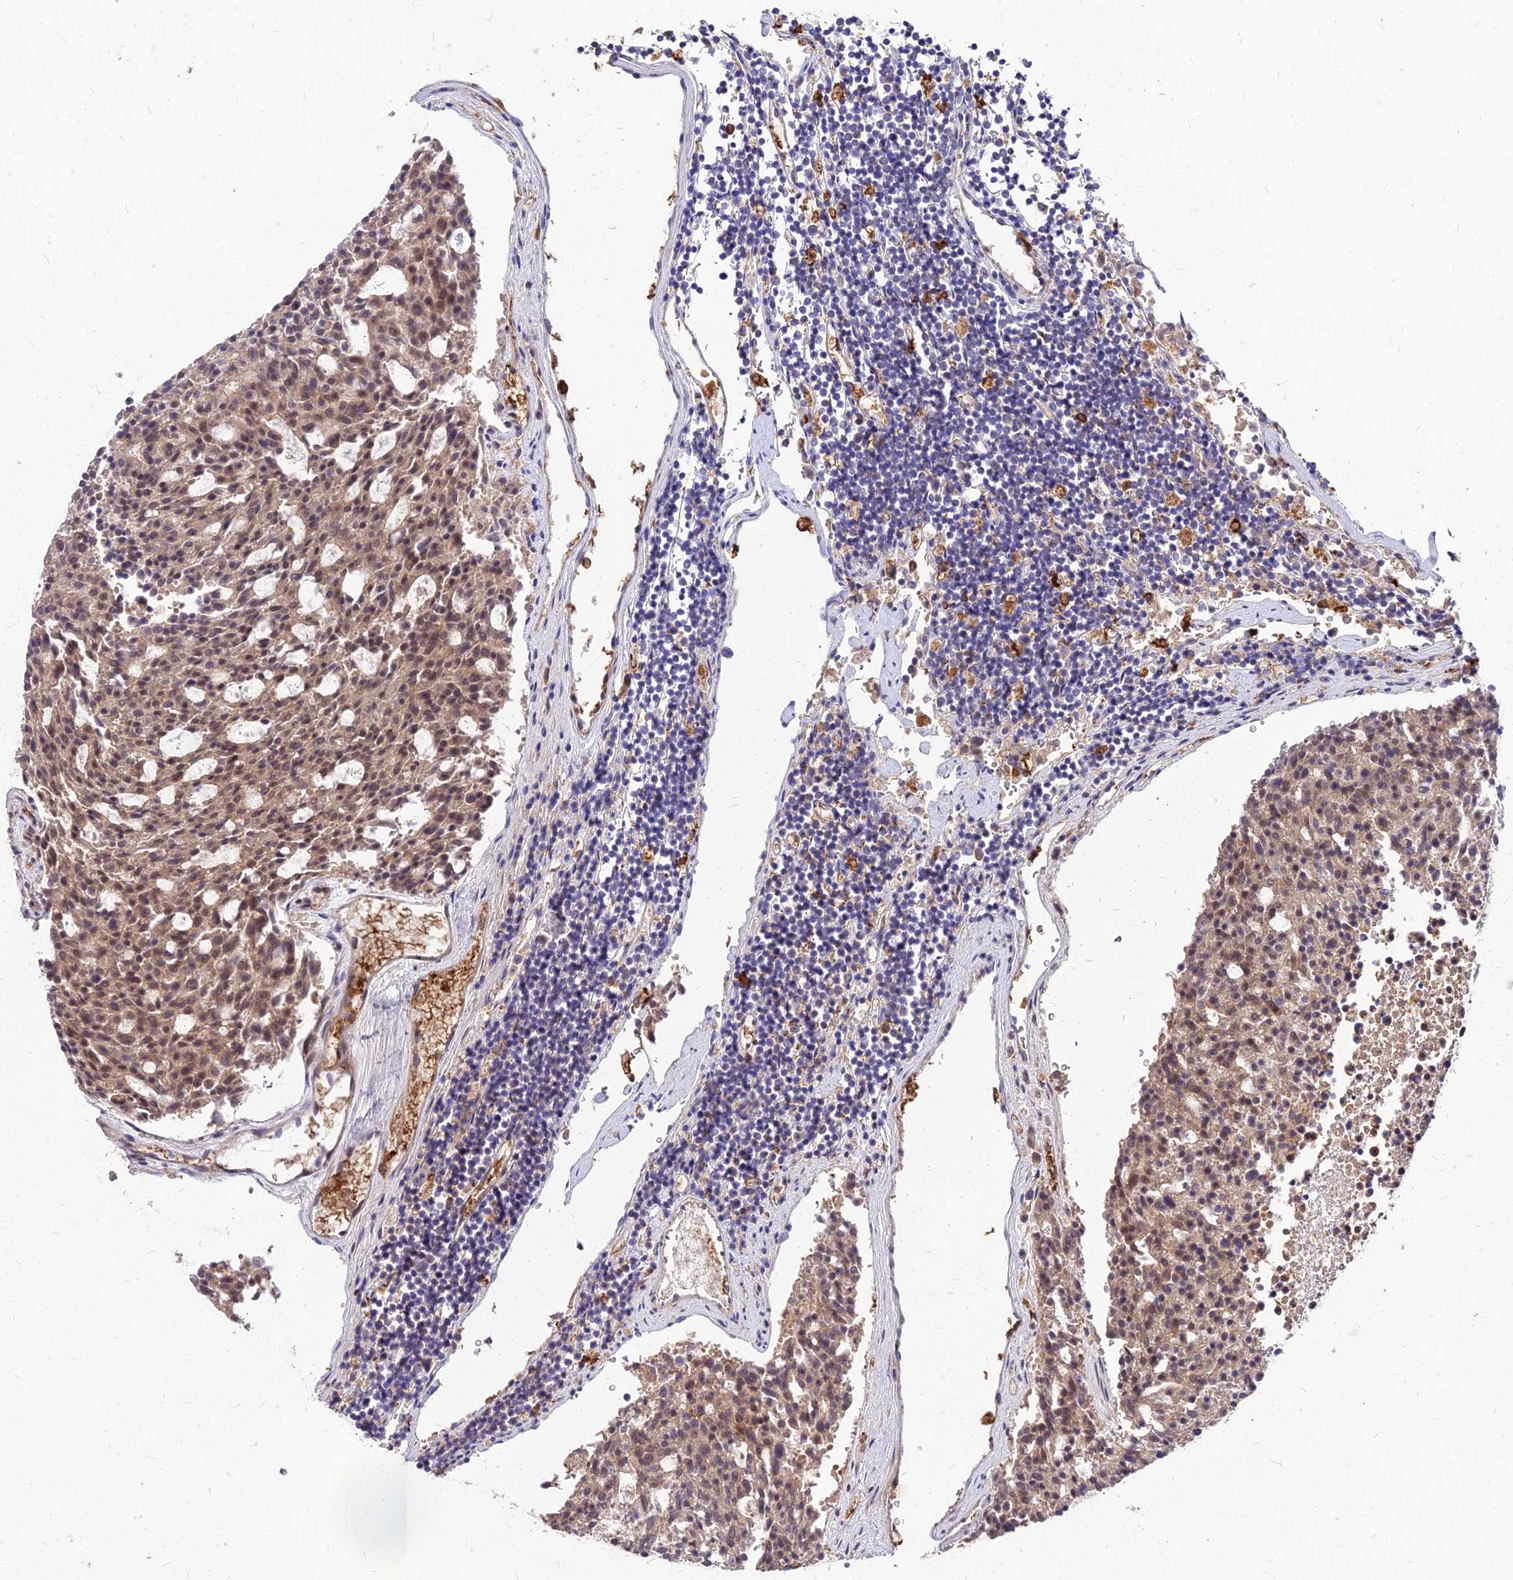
{"staining": {"intensity": "moderate", "quantity": ">75%", "location": "cytoplasmic/membranous,nuclear"}, "tissue": "carcinoid", "cell_type": "Tumor cells", "image_type": "cancer", "snomed": [{"axis": "morphology", "description": "Carcinoid, malignant, NOS"}, {"axis": "topography", "description": "Pancreas"}], "caption": "A photomicrograph showing moderate cytoplasmic/membranous and nuclear positivity in about >75% of tumor cells in carcinoid, as visualized by brown immunohistochemical staining.", "gene": "APBA3", "patient": {"sex": "female", "age": 54}}